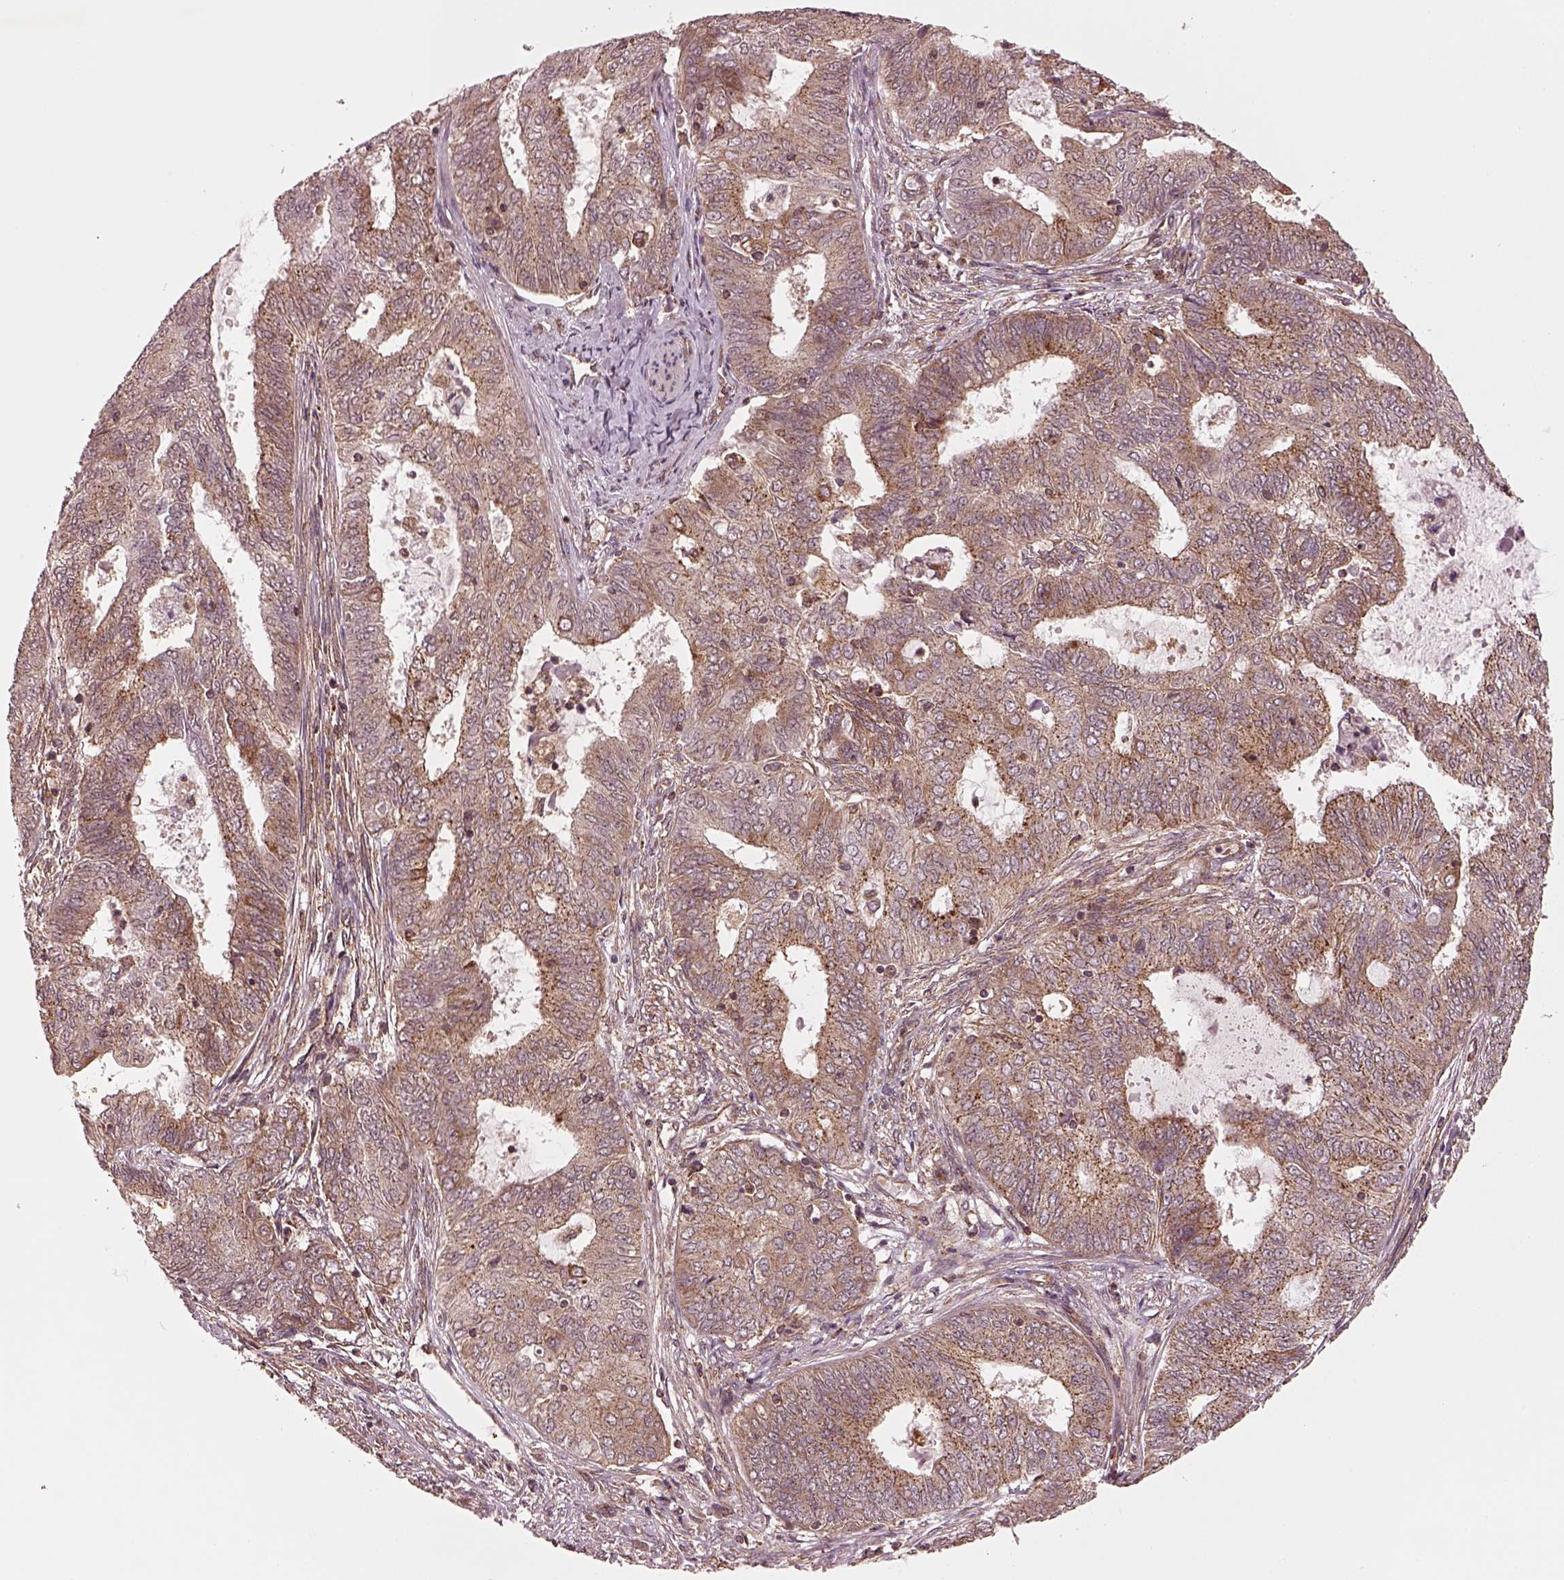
{"staining": {"intensity": "moderate", "quantity": "25%-75%", "location": "cytoplasmic/membranous"}, "tissue": "endometrial cancer", "cell_type": "Tumor cells", "image_type": "cancer", "snomed": [{"axis": "morphology", "description": "Adenocarcinoma, NOS"}, {"axis": "topography", "description": "Endometrium"}], "caption": "Protein analysis of adenocarcinoma (endometrial) tissue displays moderate cytoplasmic/membranous expression in about 25%-75% of tumor cells.", "gene": "WASHC2A", "patient": {"sex": "female", "age": 62}}